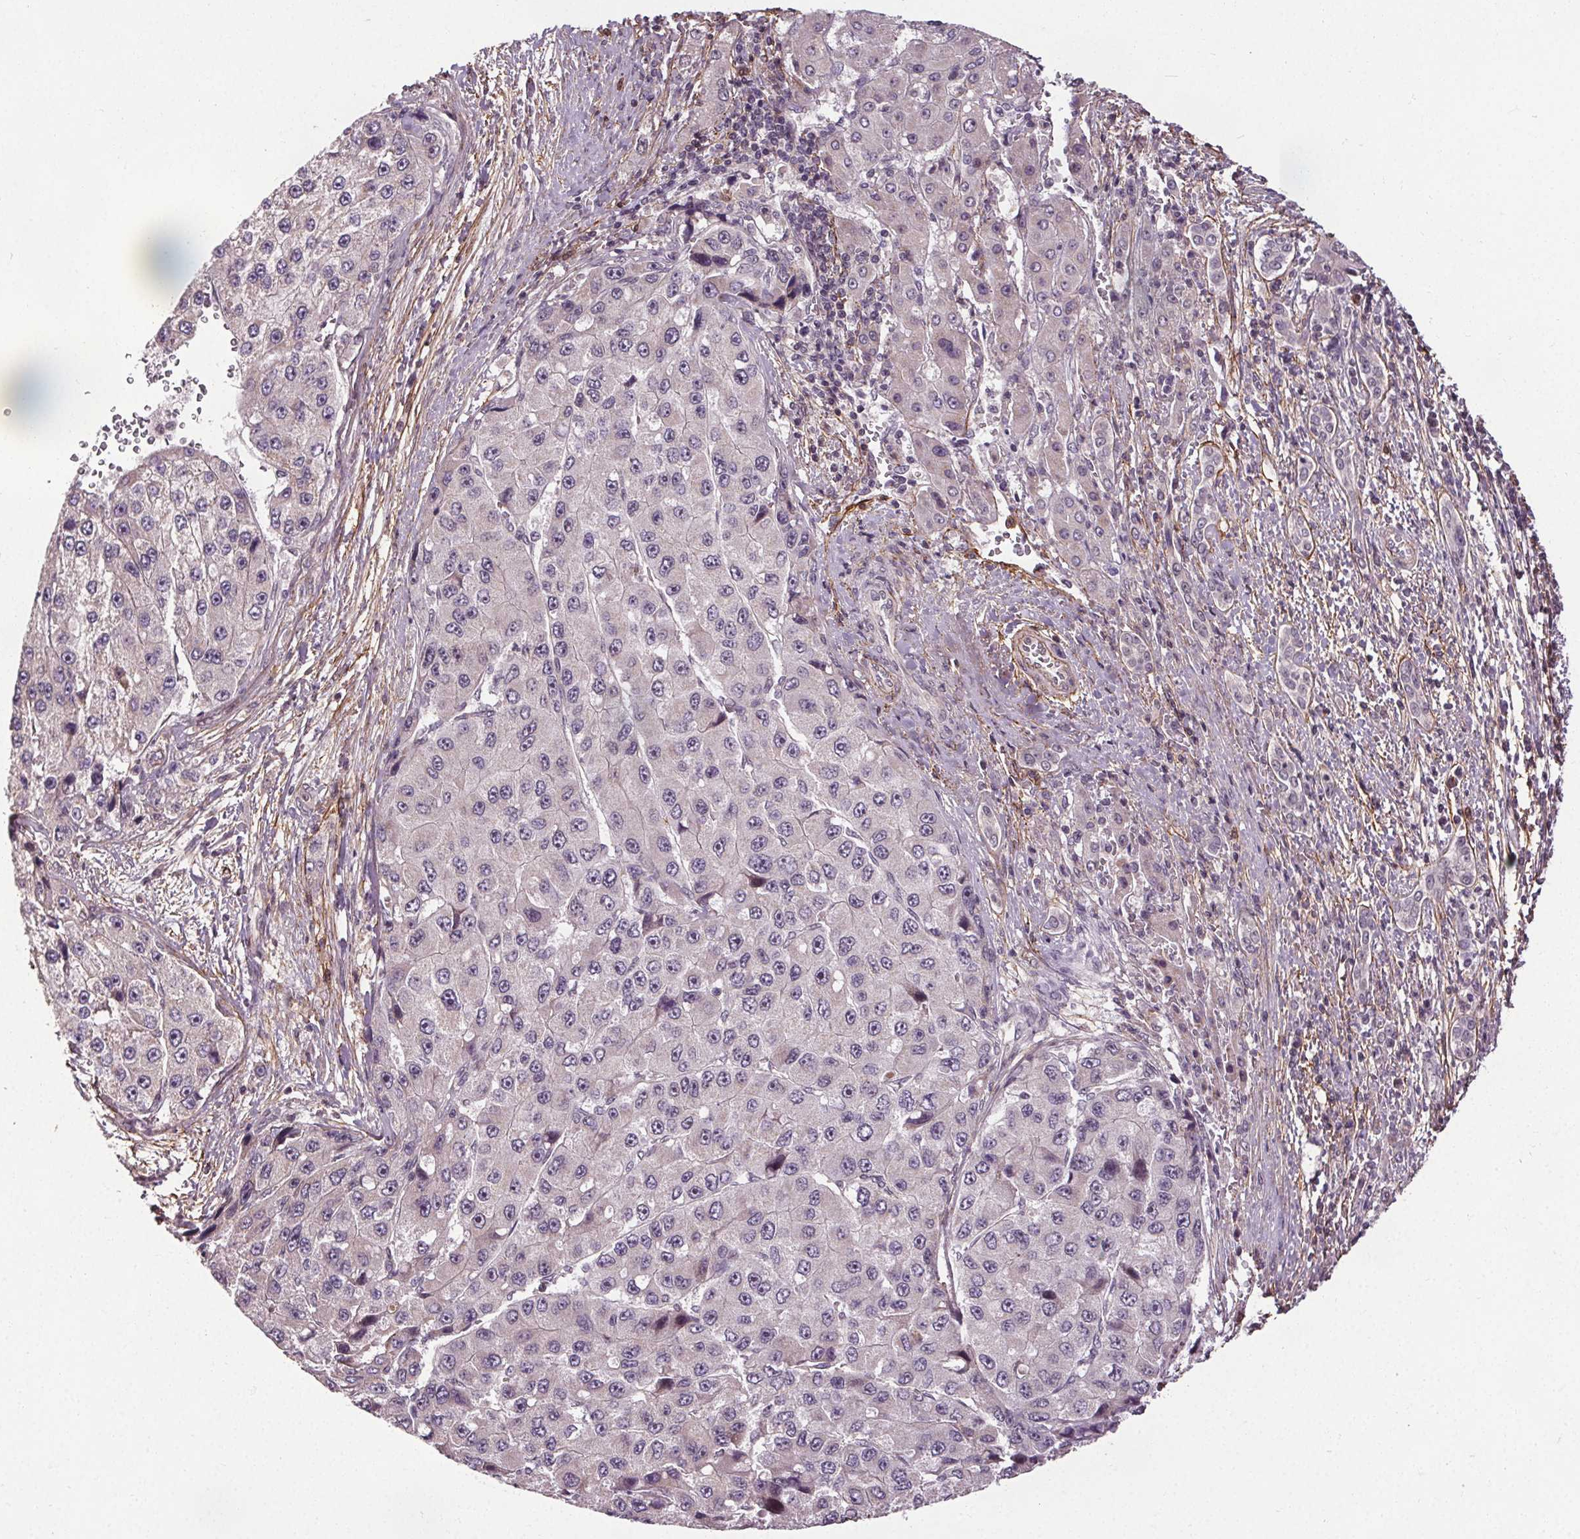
{"staining": {"intensity": "negative", "quantity": "none", "location": "none"}, "tissue": "liver cancer", "cell_type": "Tumor cells", "image_type": "cancer", "snomed": [{"axis": "morphology", "description": "Carcinoma, Hepatocellular, NOS"}, {"axis": "topography", "description": "Liver"}], "caption": "IHC of liver cancer exhibits no positivity in tumor cells.", "gene": "KIAA0232", "patient": {"sex": "female", "age": 73}}